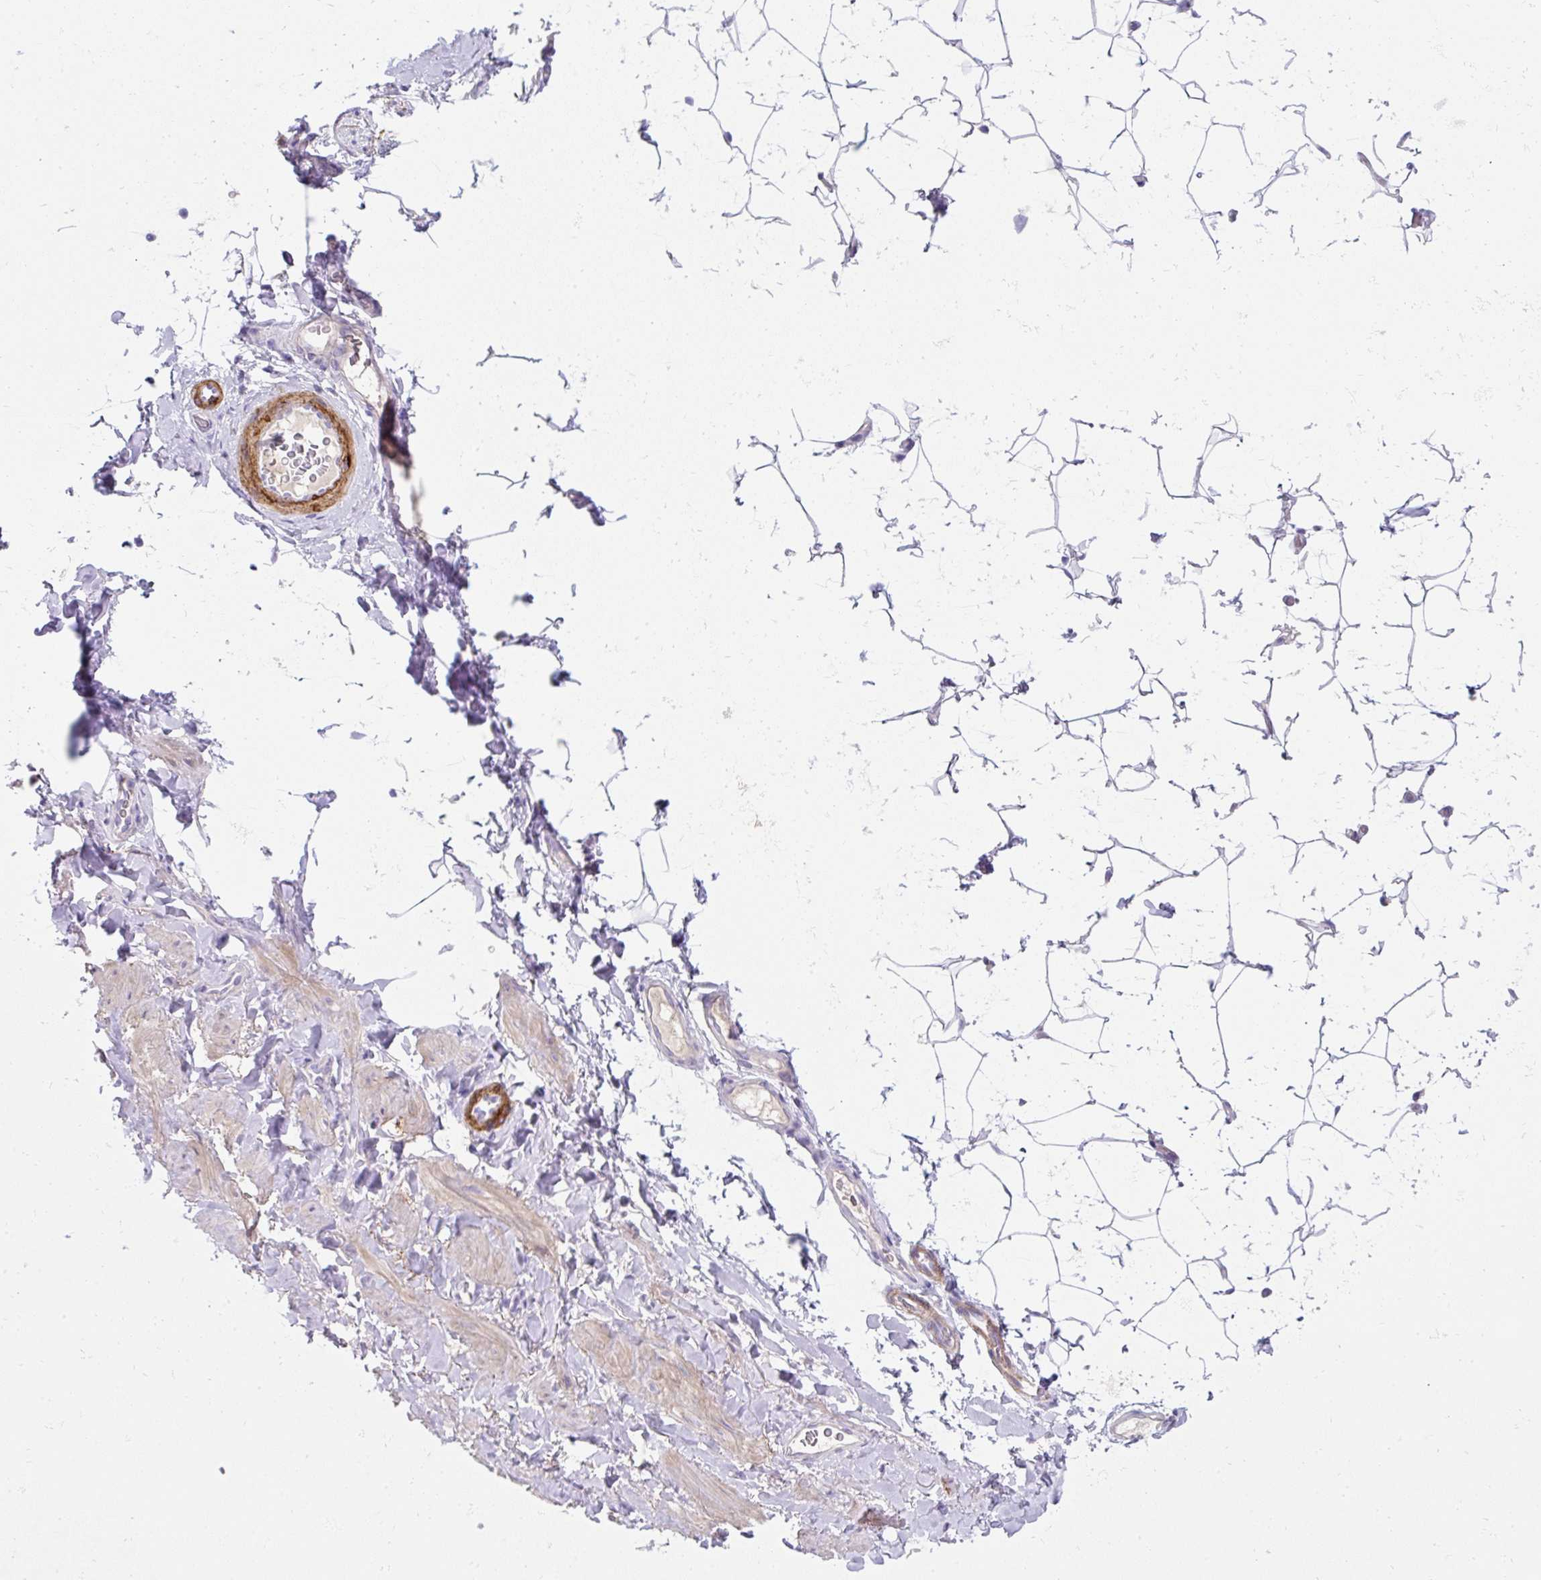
{"staining": {"intensity": "negative", "quantity": "none", "location": "none"}, "tissue": "adipose tissue", "cell_type": "Adipocytes", "image_type": "normal", "snomed": [{"axis": "morphology", "description": "Normal tissue, NOS"}, {"axis": "topography", "description": "Vascular tissue"}, {"axis": "topography", "description": "Peripheral nerve tissue"}], "caption": "IHC image of unremarkable adipose tissue stained for a protein (brown), which displays no positivity in adipocytes.", "gene": "SUSD5", "patient": {"sex": "male", "age": 41}}